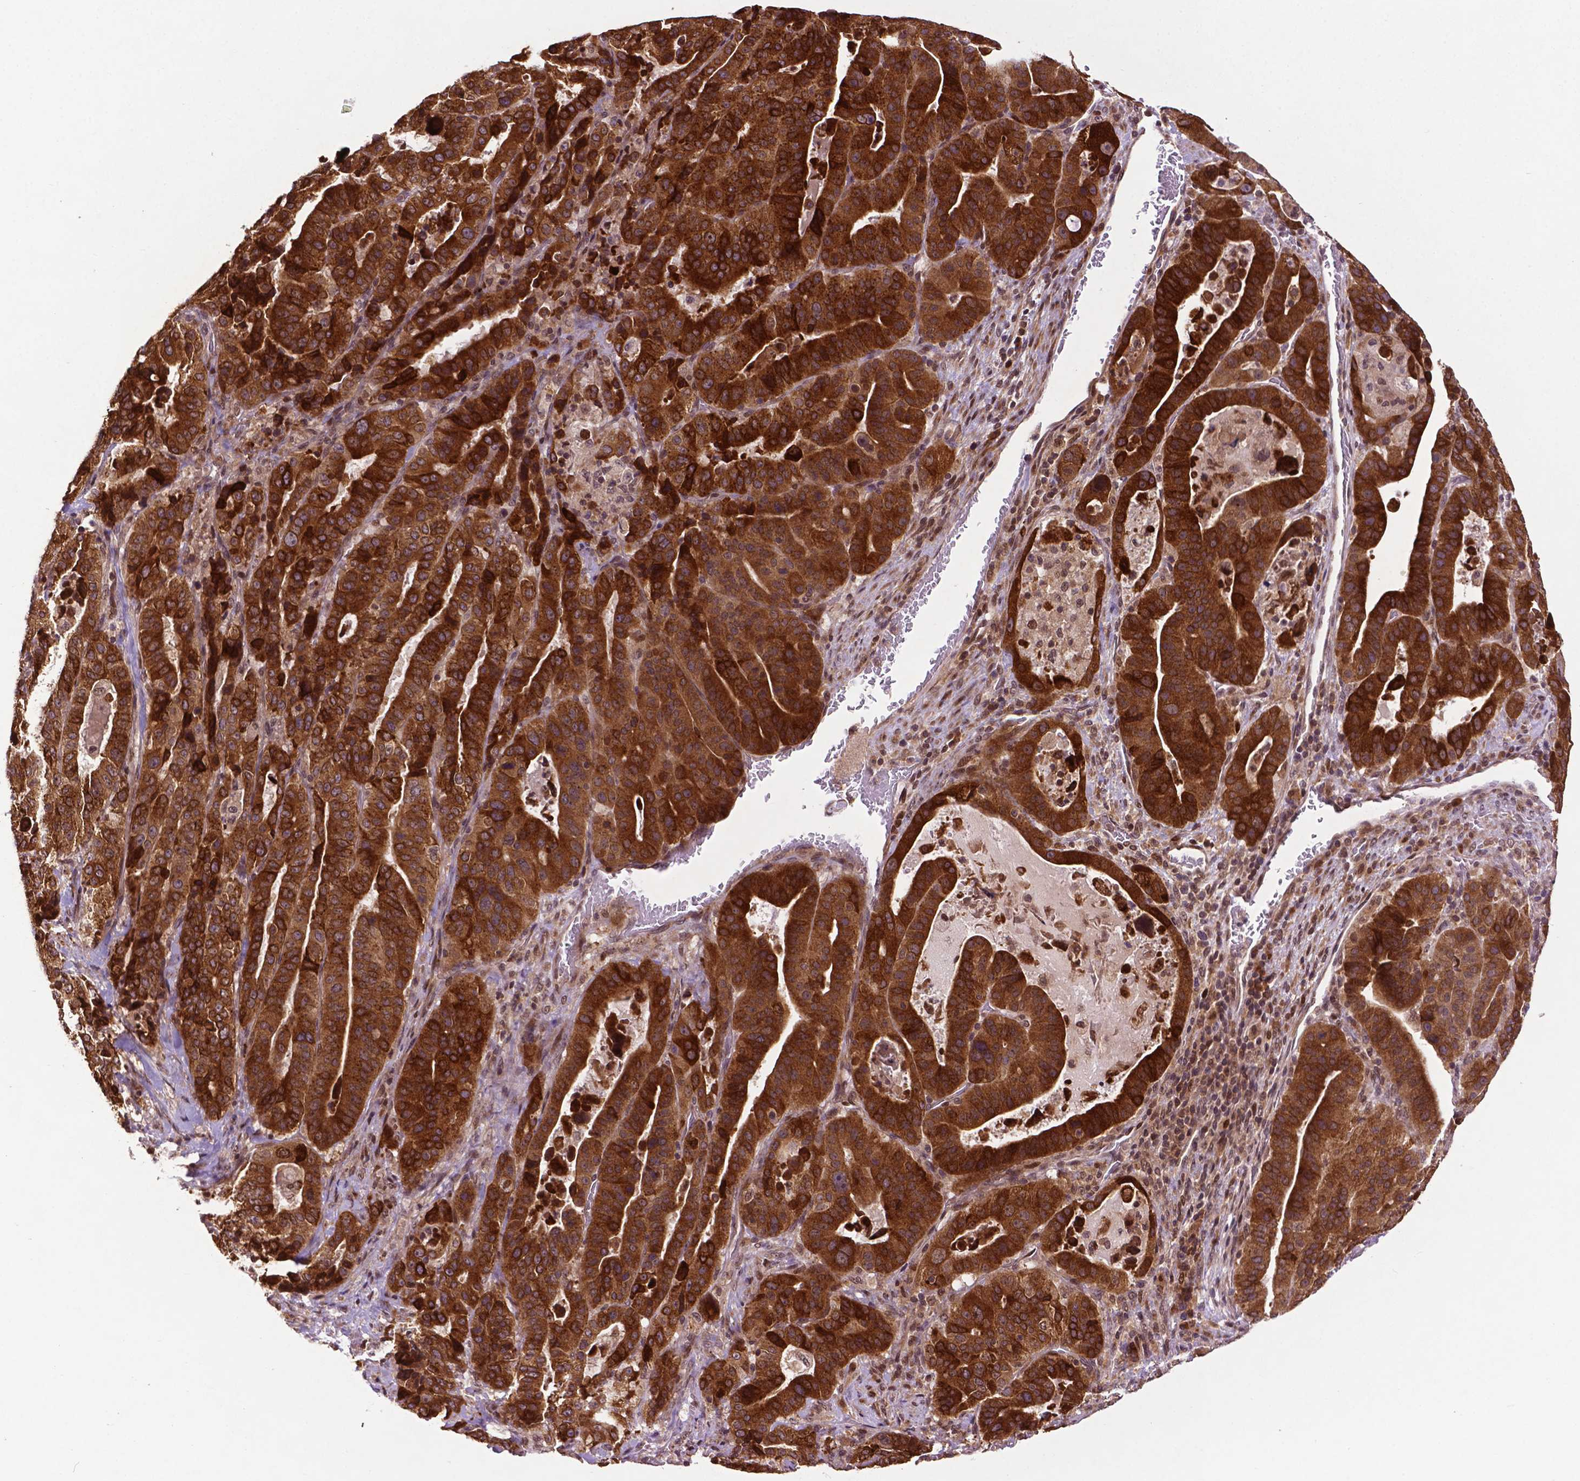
{"staining": {"intensity": "strong", "quantity": ">75%", "location": "cytoplasmic/membranous"}, "tissue": "stomach cancer", "cell_type": "Tumor cells", "image_type": "cancer", "snomed": [{"axis": "morphology", "description": "Adenocarcinoma, NOS"}, {"axis": "topography", "description": "Stomach"}], "caption": "Human adenocarcinoma (stomach) stained for a protein (brown) reveals strong cytoplasmic/membranous positive expression in approximately >75% of tumor cells.", "gene": "TMX2", "patient": {"sex": "male", "age": 48}}